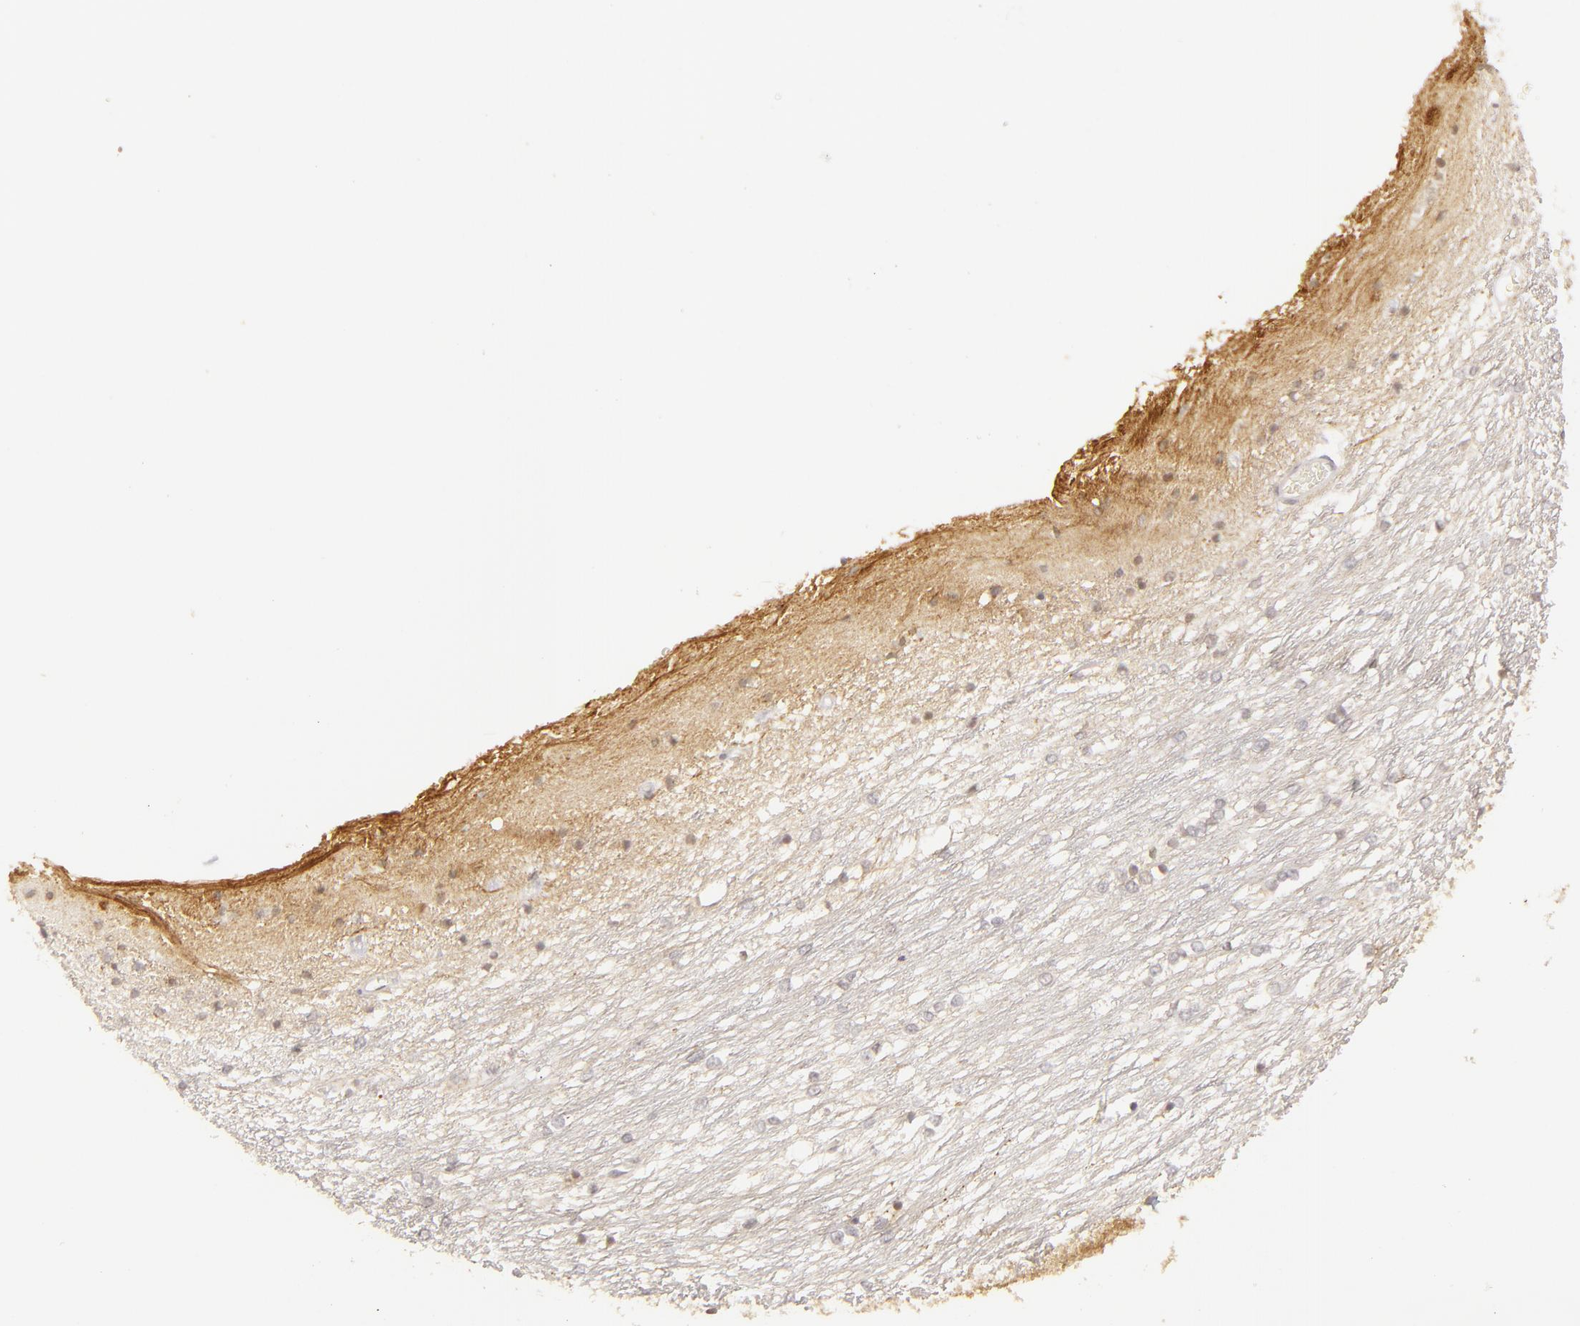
{"staining": {"intensity": "negative", "quantity": "none", "location": "none"}, "tissue": "caudate", "cell_type": "Glial cells", "image_type": "normal", "snomed": [{"axis": "morphology", "description": "Normal tissue, NOS"}, {"axis": "topography", "description": "Lateral ventricle wall"}], "caption": "There is no significant positivity in glial cells of caudate. (DAB immunohistochemistry (IHC) with hematoxylin counter stain).", "gene": "DLG3", "patient": {"sex": "female", "age": 19}}